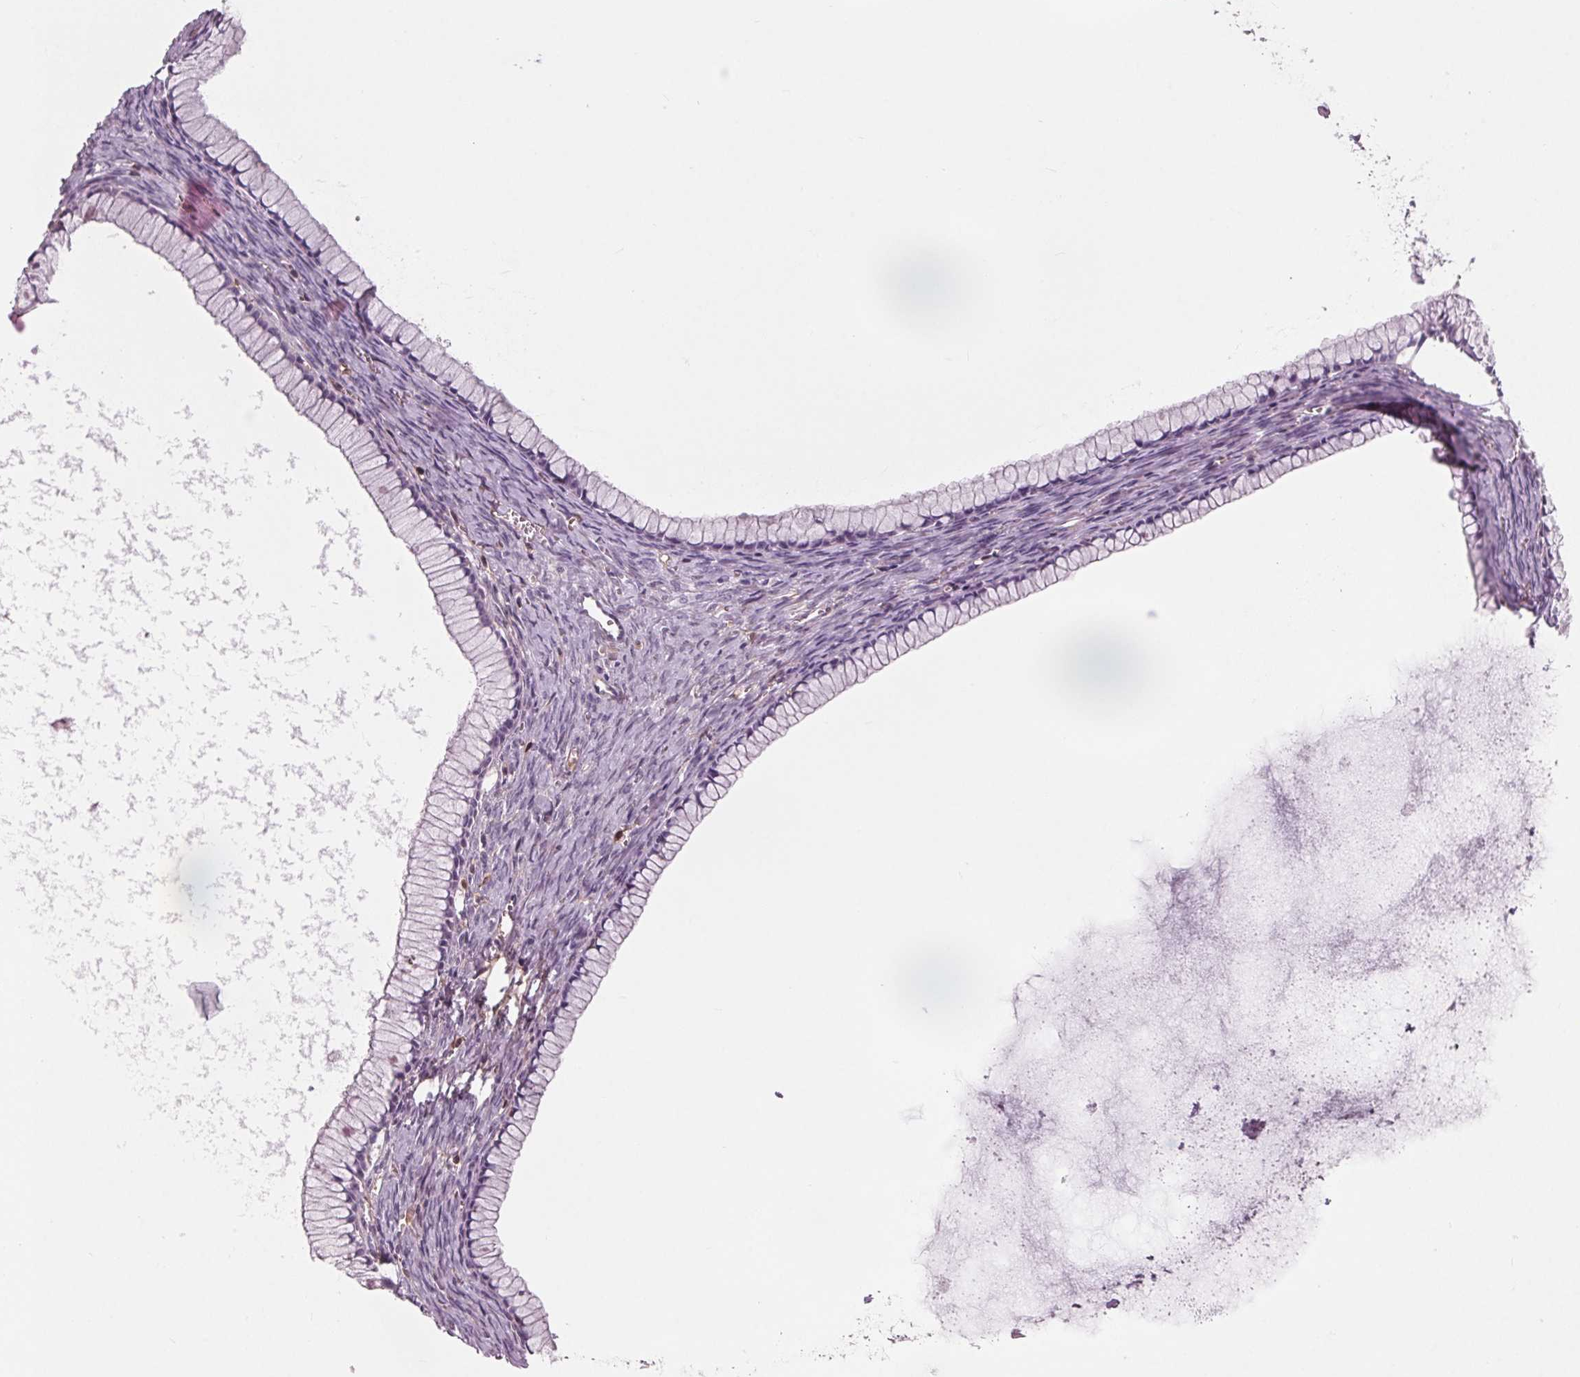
{"staining": {"intensity": "negative", "quantity": "none", "location": "none"}, "tissue": "ovarian cancer", "cell_type": "Tumor cells", "image_type": "cancer", "snomed": [{"axis": "morphology", "description": "Cystadenocarcinoma, mucinous, NOS"}, {"axis": "topography", "description": "Ovary"}], "caption": "This is an immunohistochemistry photomicrograph of human ovarian cancer (mucinous cystadenocarcinoma). There is no positivity in tumor cells.", "gene": "ARHGAP25", "patient": {"sex": "female", "age": 41}}